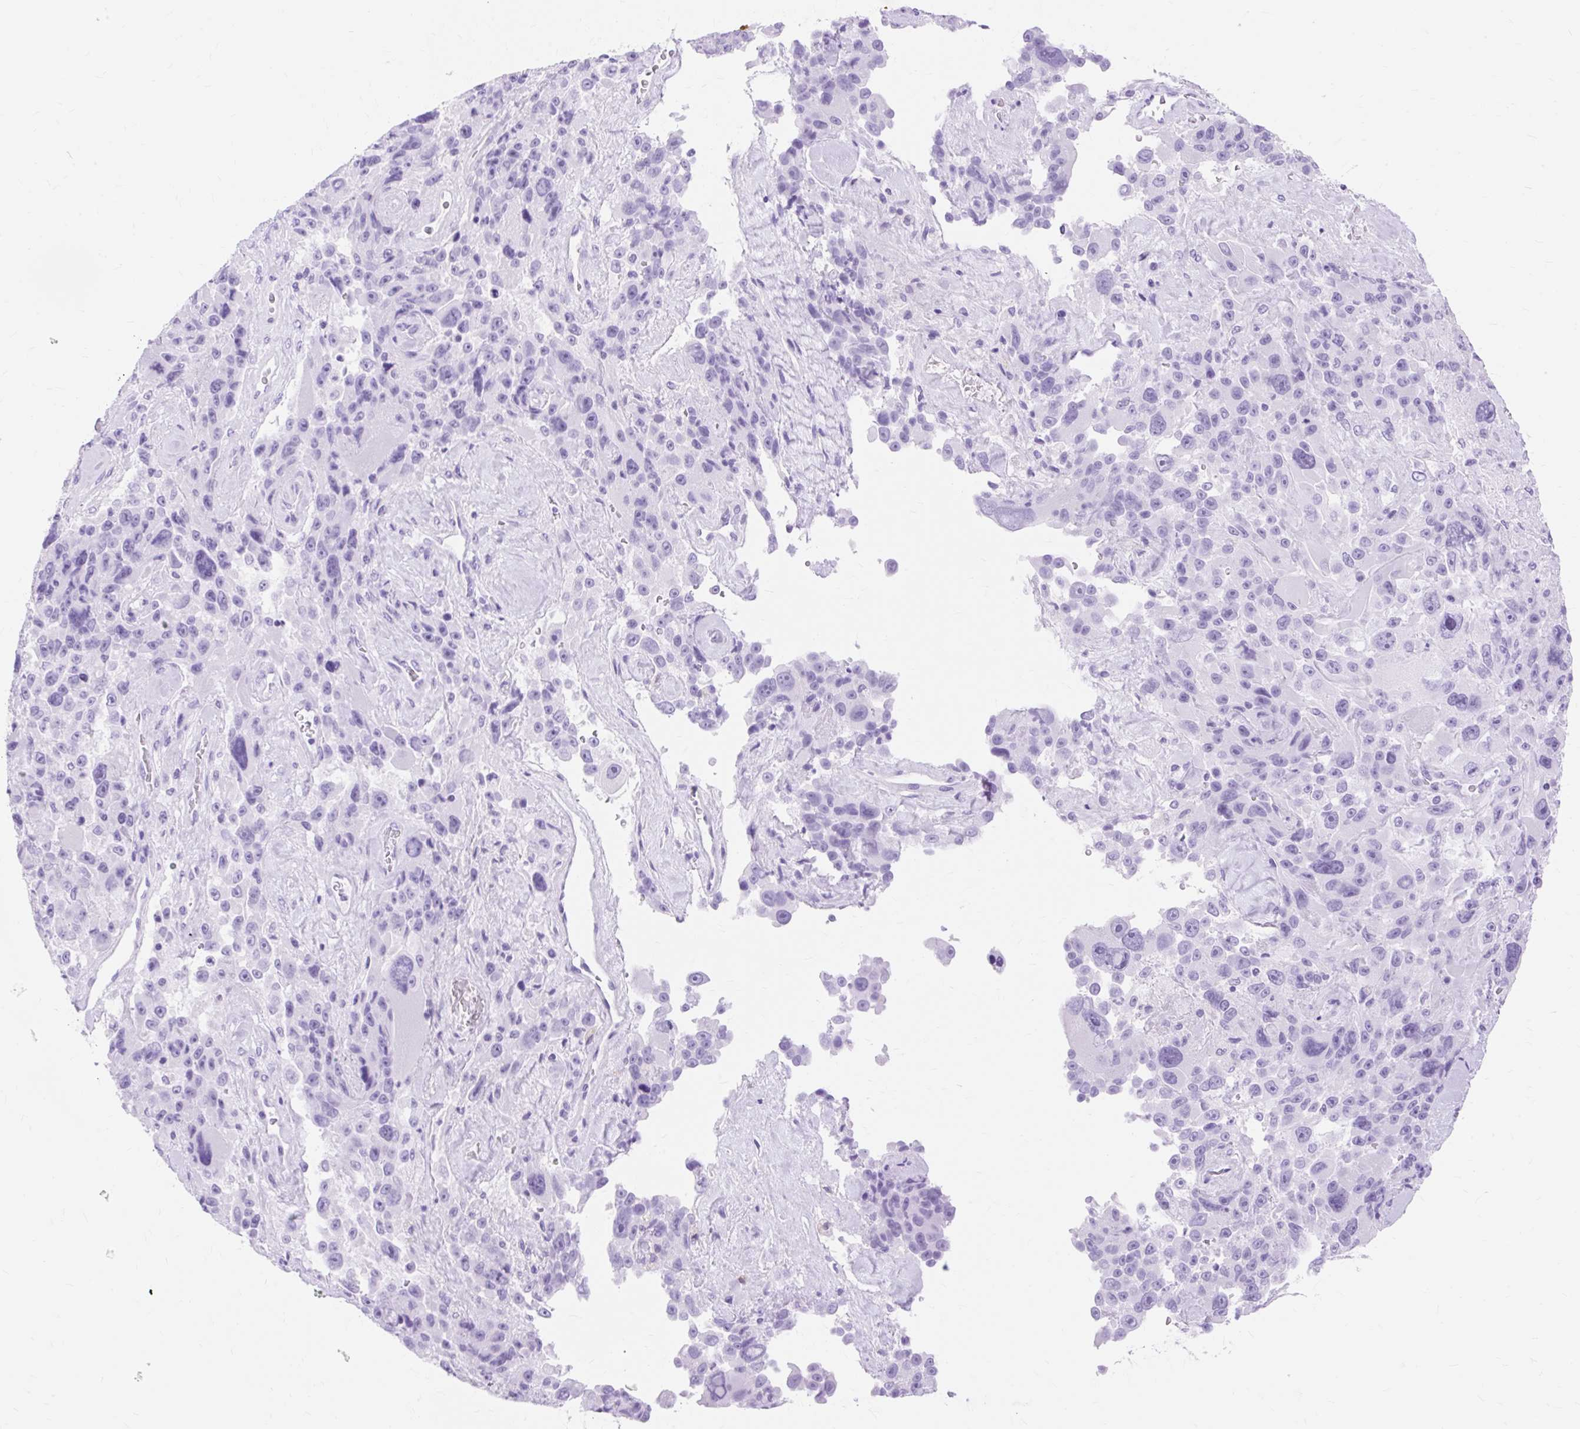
{"staining": {"intensity": "negative", "quantity": "none", "location": "none"}, "tissue": "melanoma", "cell_type": "Tumor cells", "image_type": "cancer", "snomed": [{"axis": "morphology", "description": "Malignant melanoma, Metastatic site"}, {"axis": "topography", "description": "Lymph node"}], "caption": "IHC photomicrograph of neoplastic tissue: human melanoma stained with DAB reveals no significant protein staining in tumor cells.", "gene": "MBP", "patient": {"sex": "male", "age": 62}}